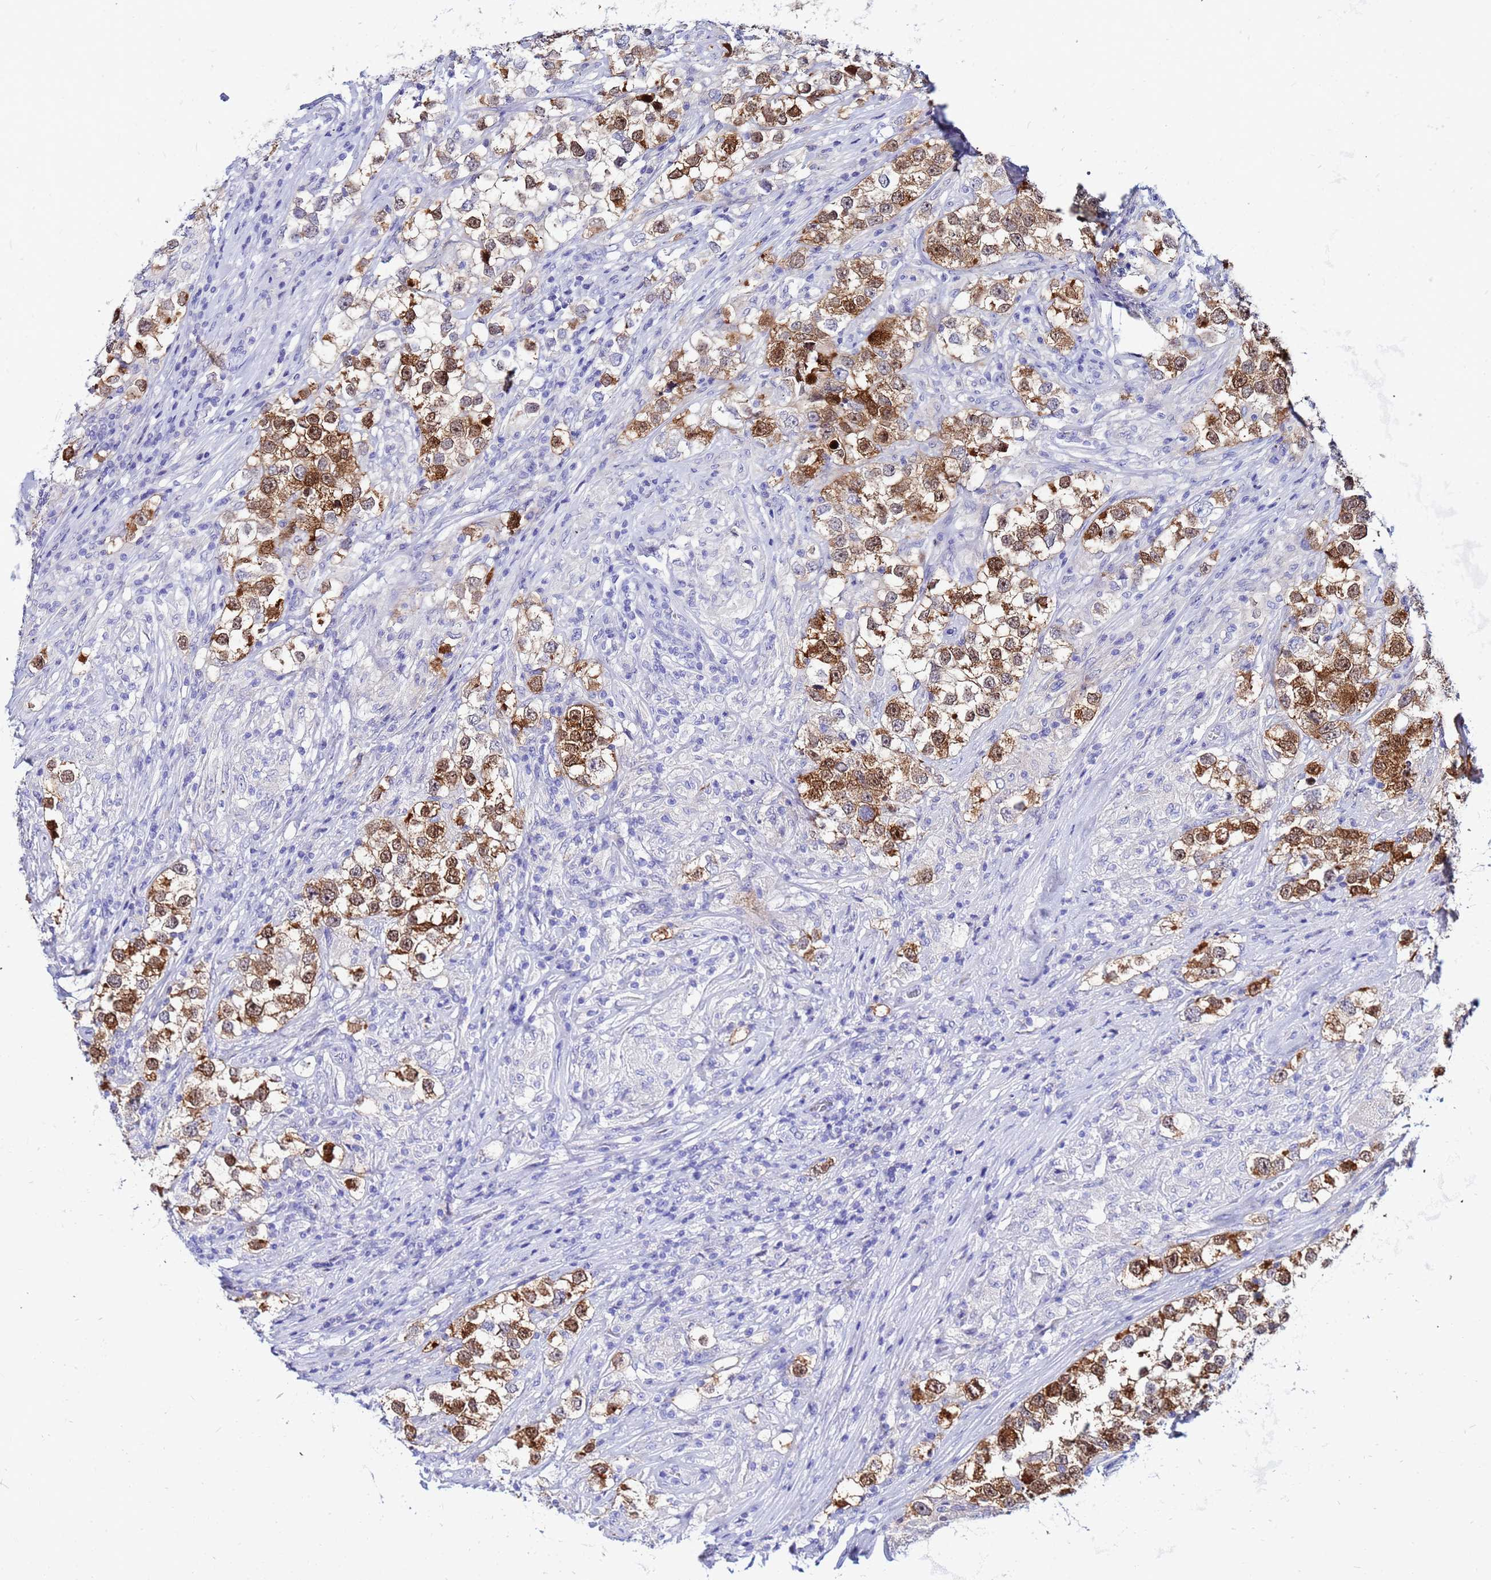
{"staining": {"intensity": "strong", "quantity": ">75%", "location": "cytoplasmic/membranous,nuclear"}, "tissue": "testis cancer", "cell_type": "Tumor cells", "image_type": "cancer", "snomed": [{"axis": "morphology", "description": "Seminoma, NOS"}, {"axis": "topography", "description": "Testis"}], "caption": "Tumor cells display high levels of strong cytoplasmic/membranous and nuclear staining in approximately >75% of cells in testis seminoma.", "gene": "PPP1R14C", "patient": {"sex": "male", "age": 46}}